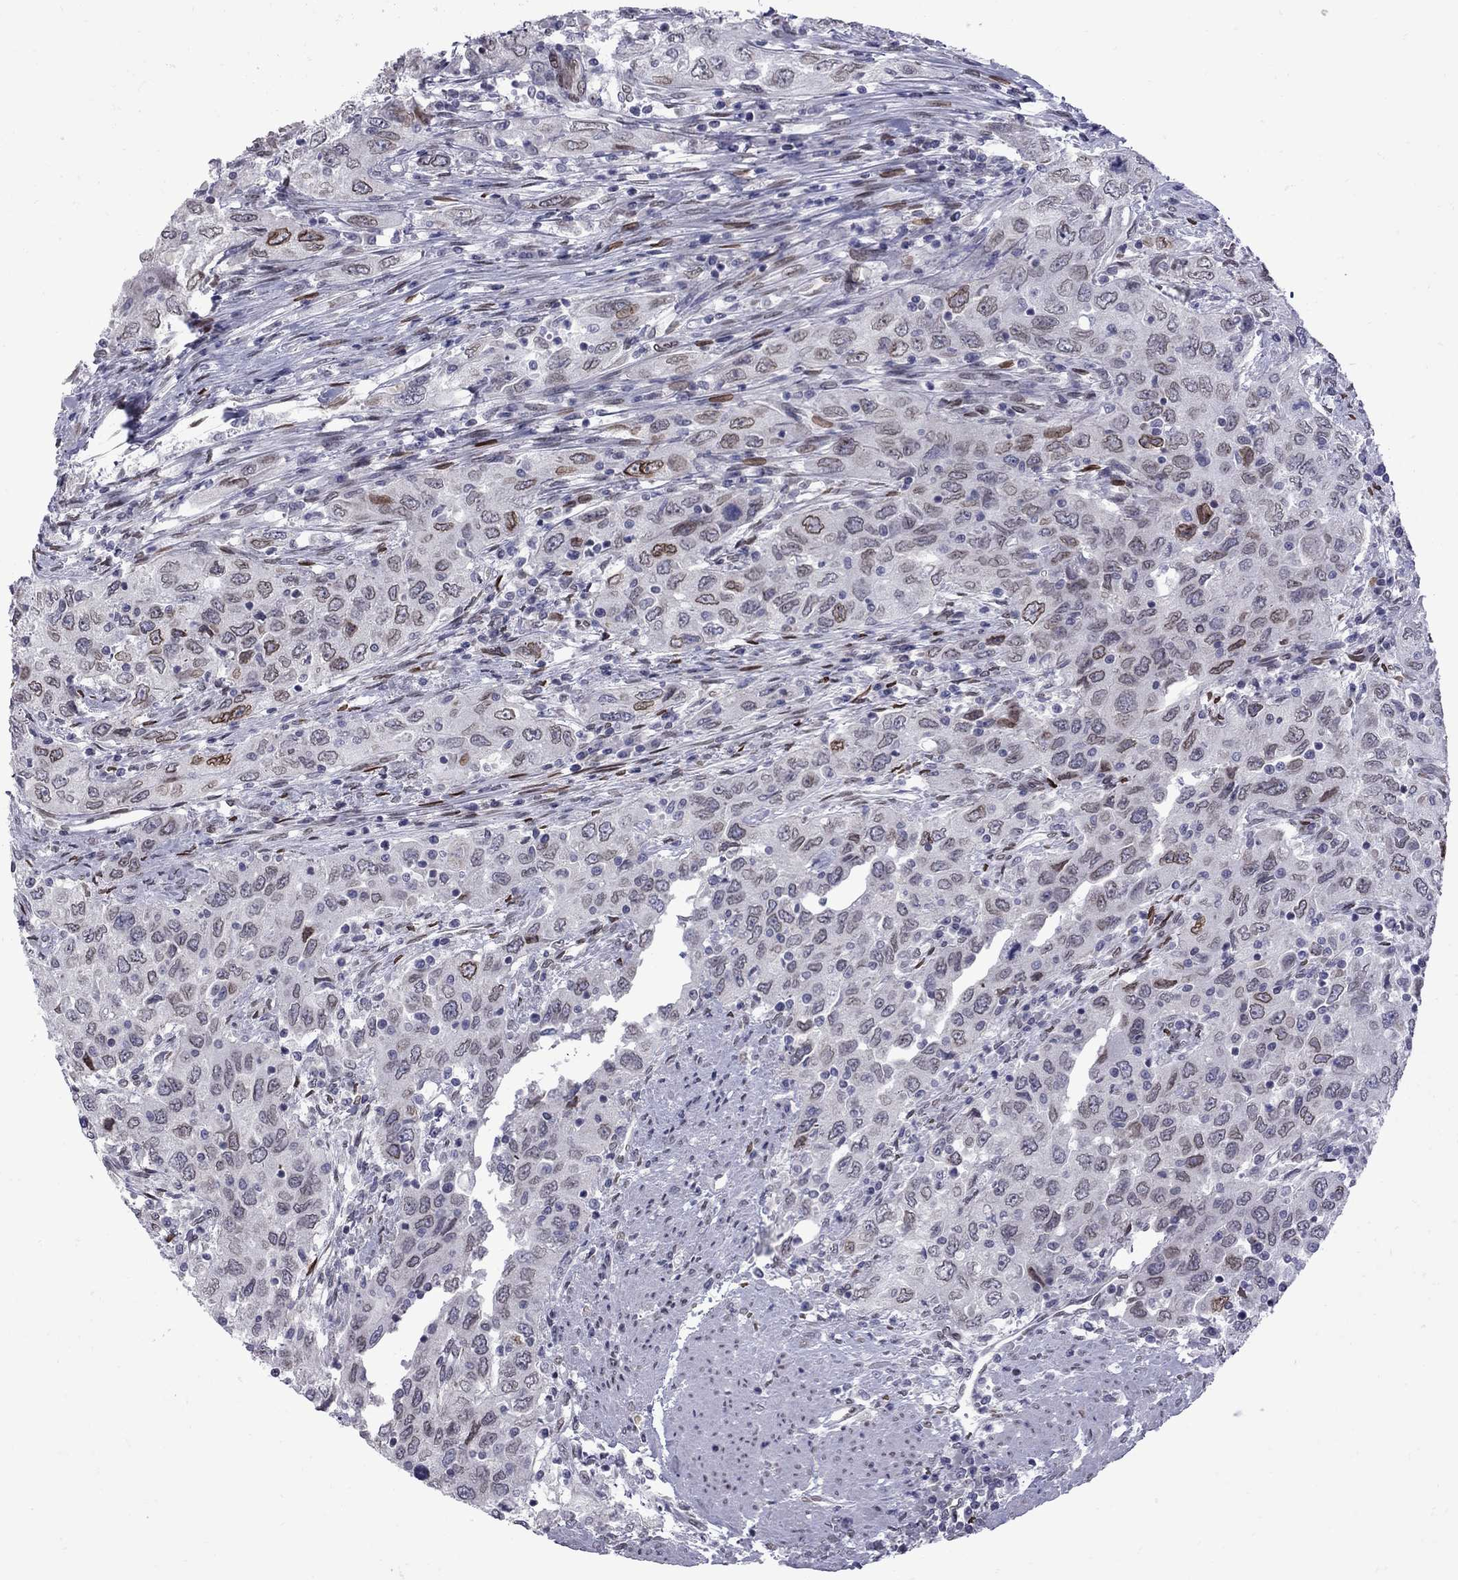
{"staining": {"intensity": "moderate", "quantity": "<25%", "location": "nuclear"}, "tissue": "urothelial cancer", "cell_type": "Tumor cells", "image_type": "cancer", "snomed": [{"axis": "morphology", "description": "Urothelial carcinoma, High grade"}, {"axis": "topography", "description": "Urinary bladder"}], "caption": "Protein staining displays moderate nuclear staining in about <25% of tumor cells in urothelial cancer.", "gene": "CLTCL1", "patient": {"sex": "male", "age": 76}}